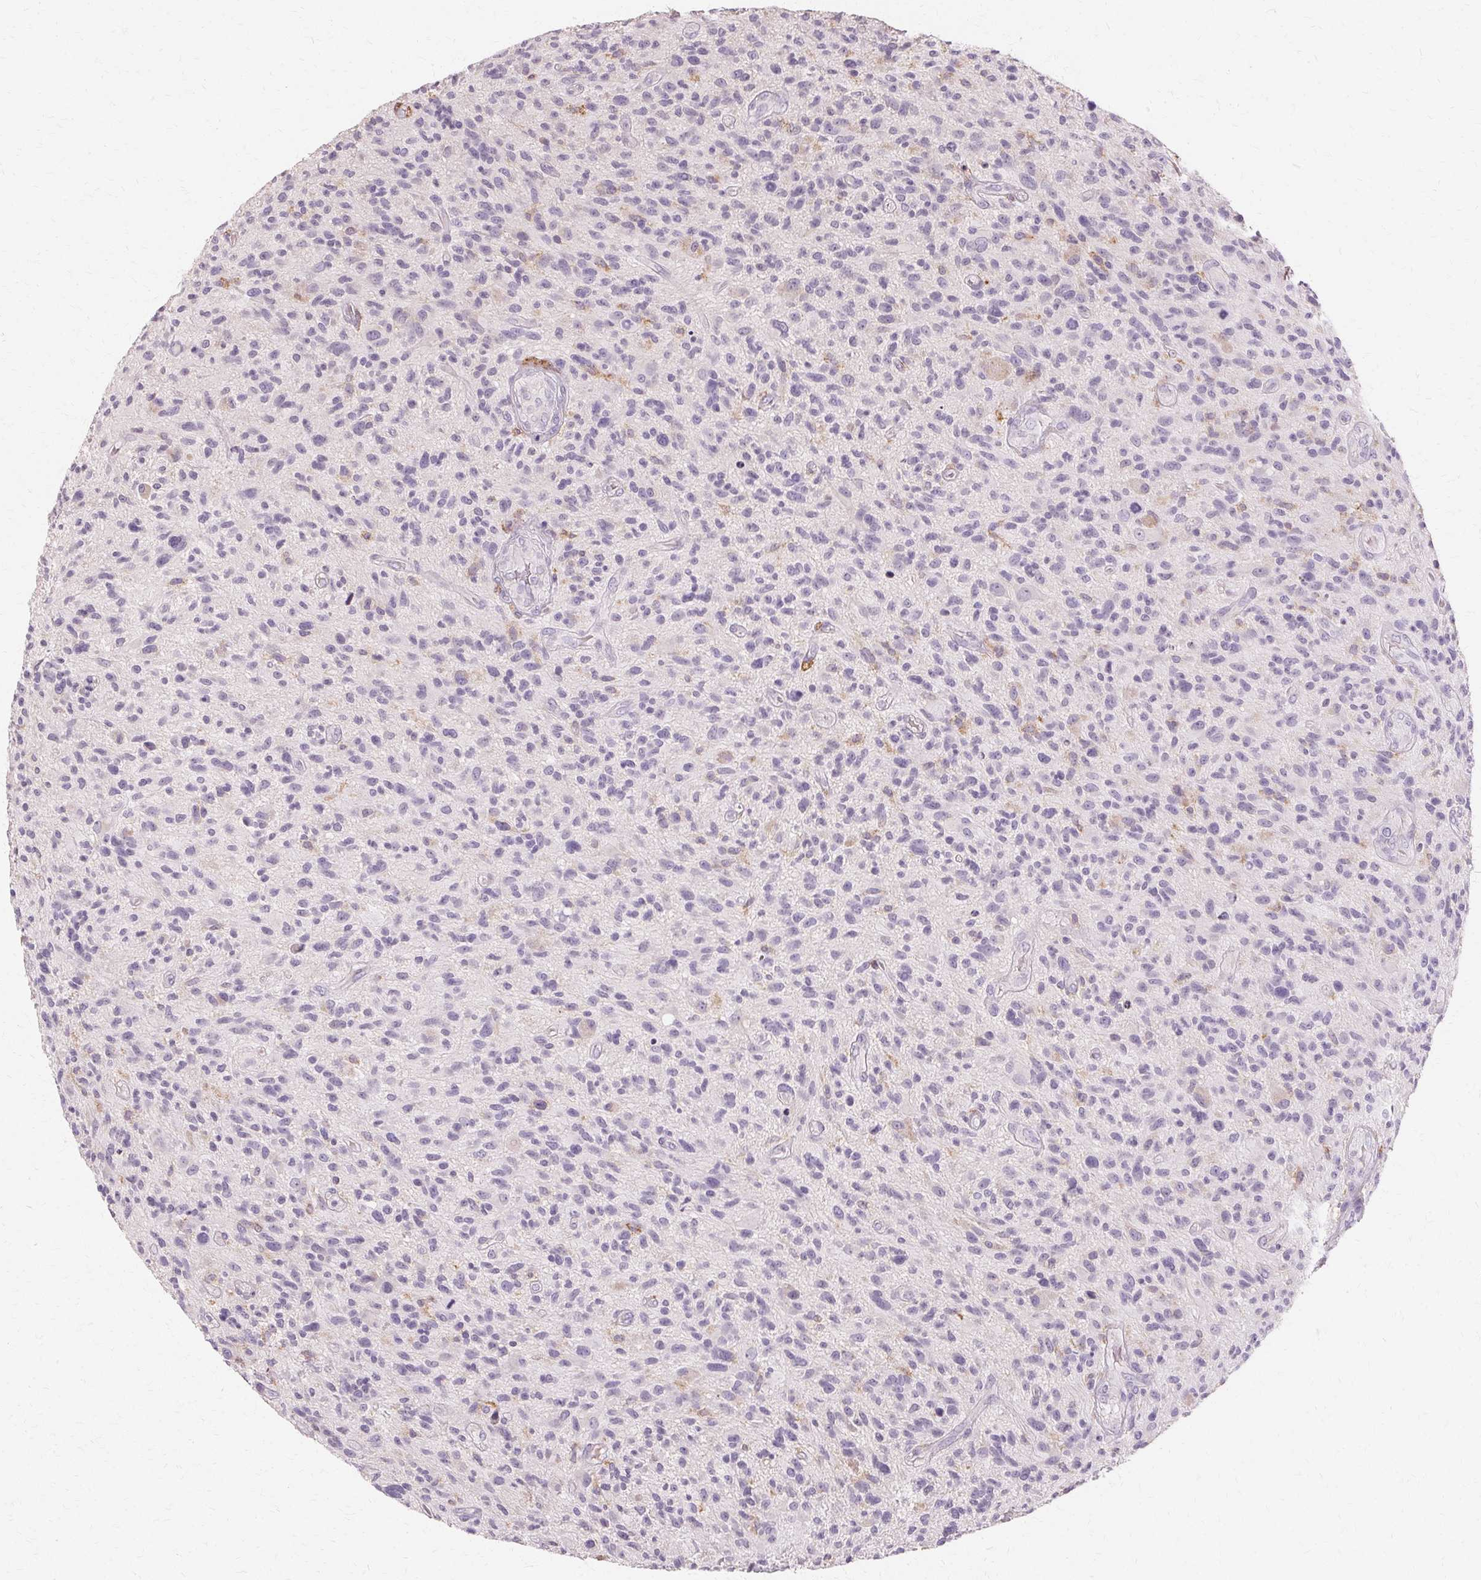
{"staining": {"intensity": "negative", "quantity": "none", "location": "none"}, "tissue": "glioma", "cell_type": "Tumor cells", "image_type": "cancer", "snomed": [{"axis": "morphology", "description": "Glioma, malignant, High grade"}, {"axis": "topography", "description": "Brain"}], "caption": "Immunohistochemical staining of human high-grade glioma (malignant) exhibits no significant expression in tumor cells.", "gene": "IFNGR1", "patient": {"sex": "male", "age": 47}}